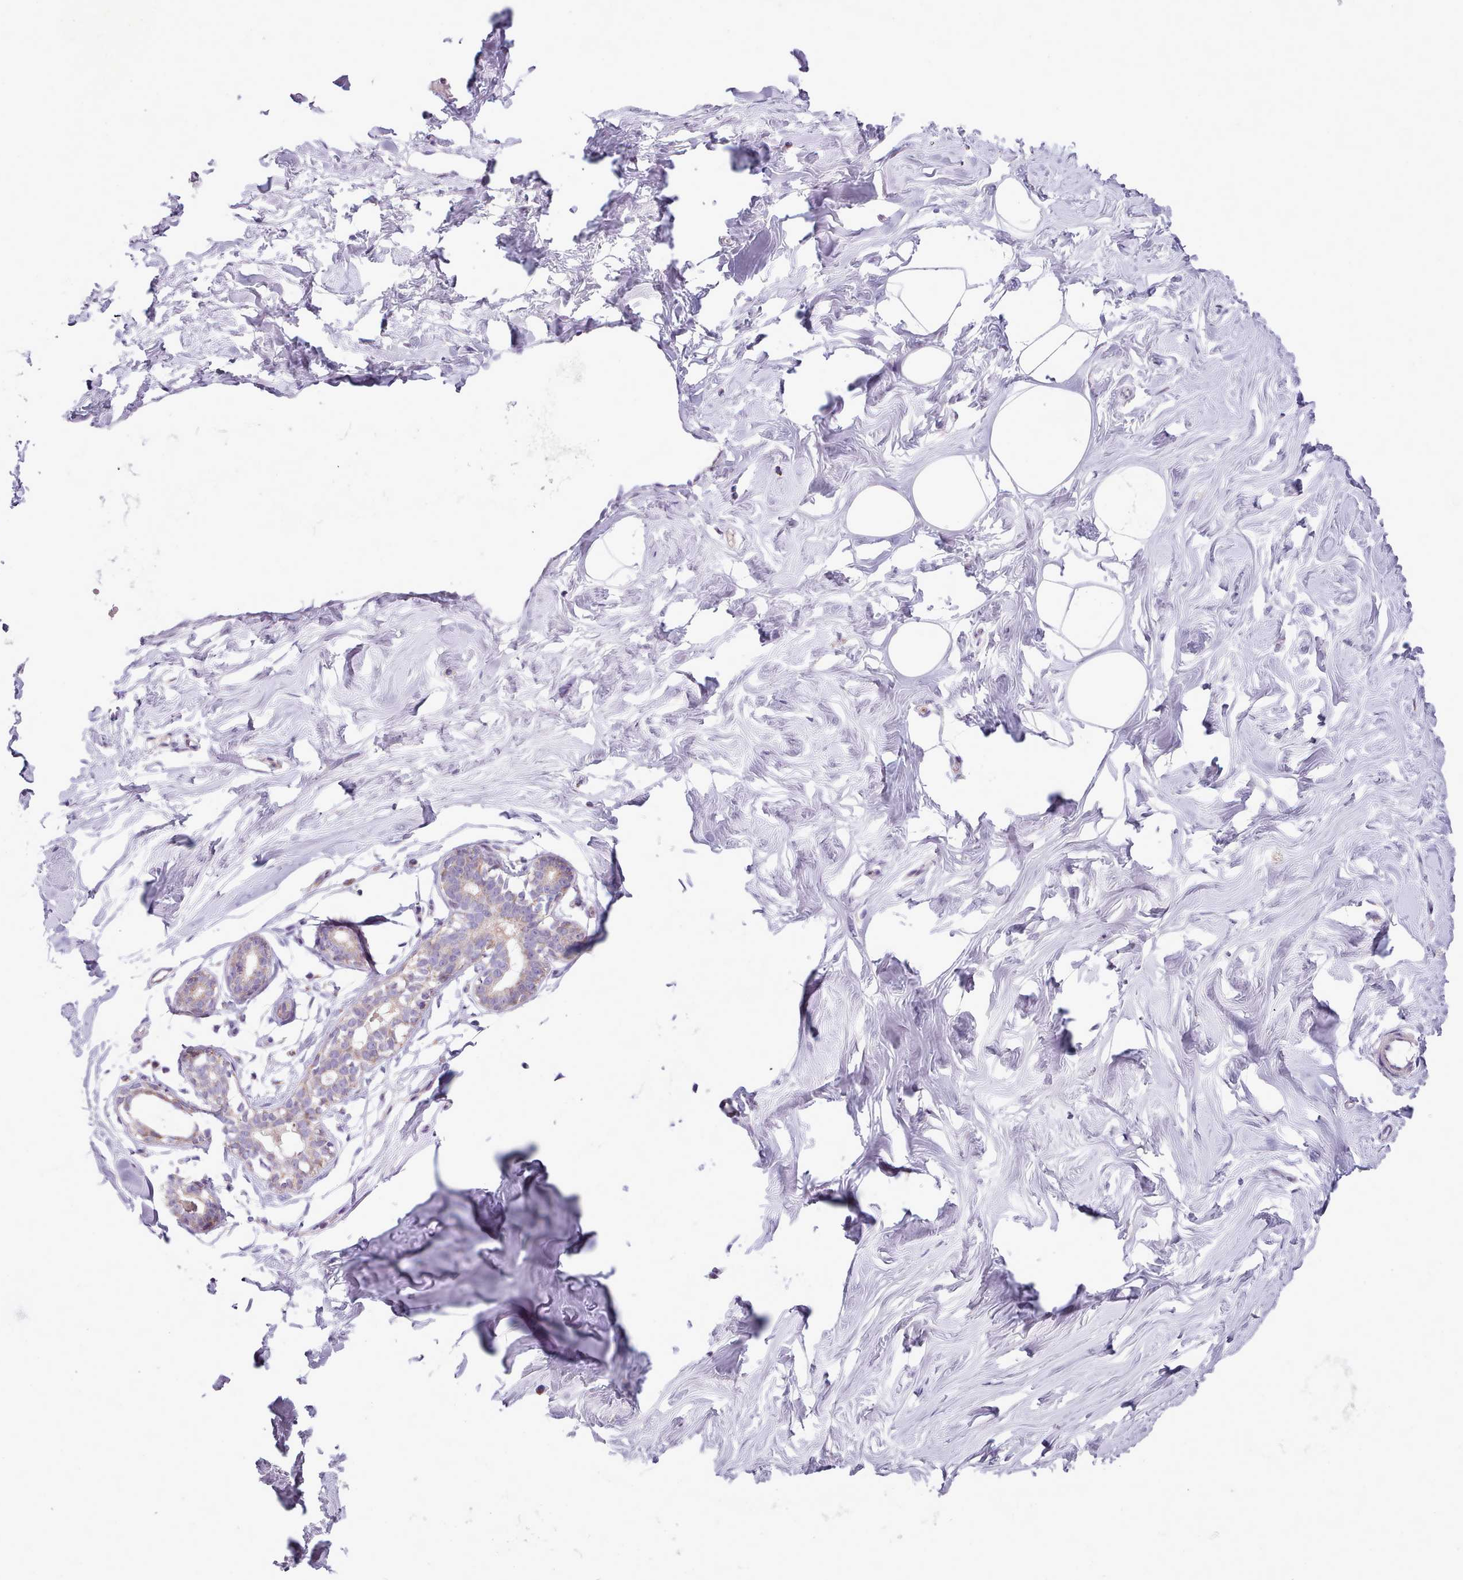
{"staining": {"intensity": "negative", "quantity": "none", "location": "none"}, "tissue": "breast", "cell_type": "Adipocytes", "image_type": "normal", "snomed": [{"axis": "morphology", "description": "Normal tissue, NOS"}, {"axis": "morphology", "description": "Adenoma, NOS"}, {"axis": "topography", "description": "Breast"}], "caption": "DAB immunohistochemical staining of benign breast demonstrates no significant positivity in adipocytes.", "gene": "SLC52A3", "patient": {"sex": "female", "age": 23}}